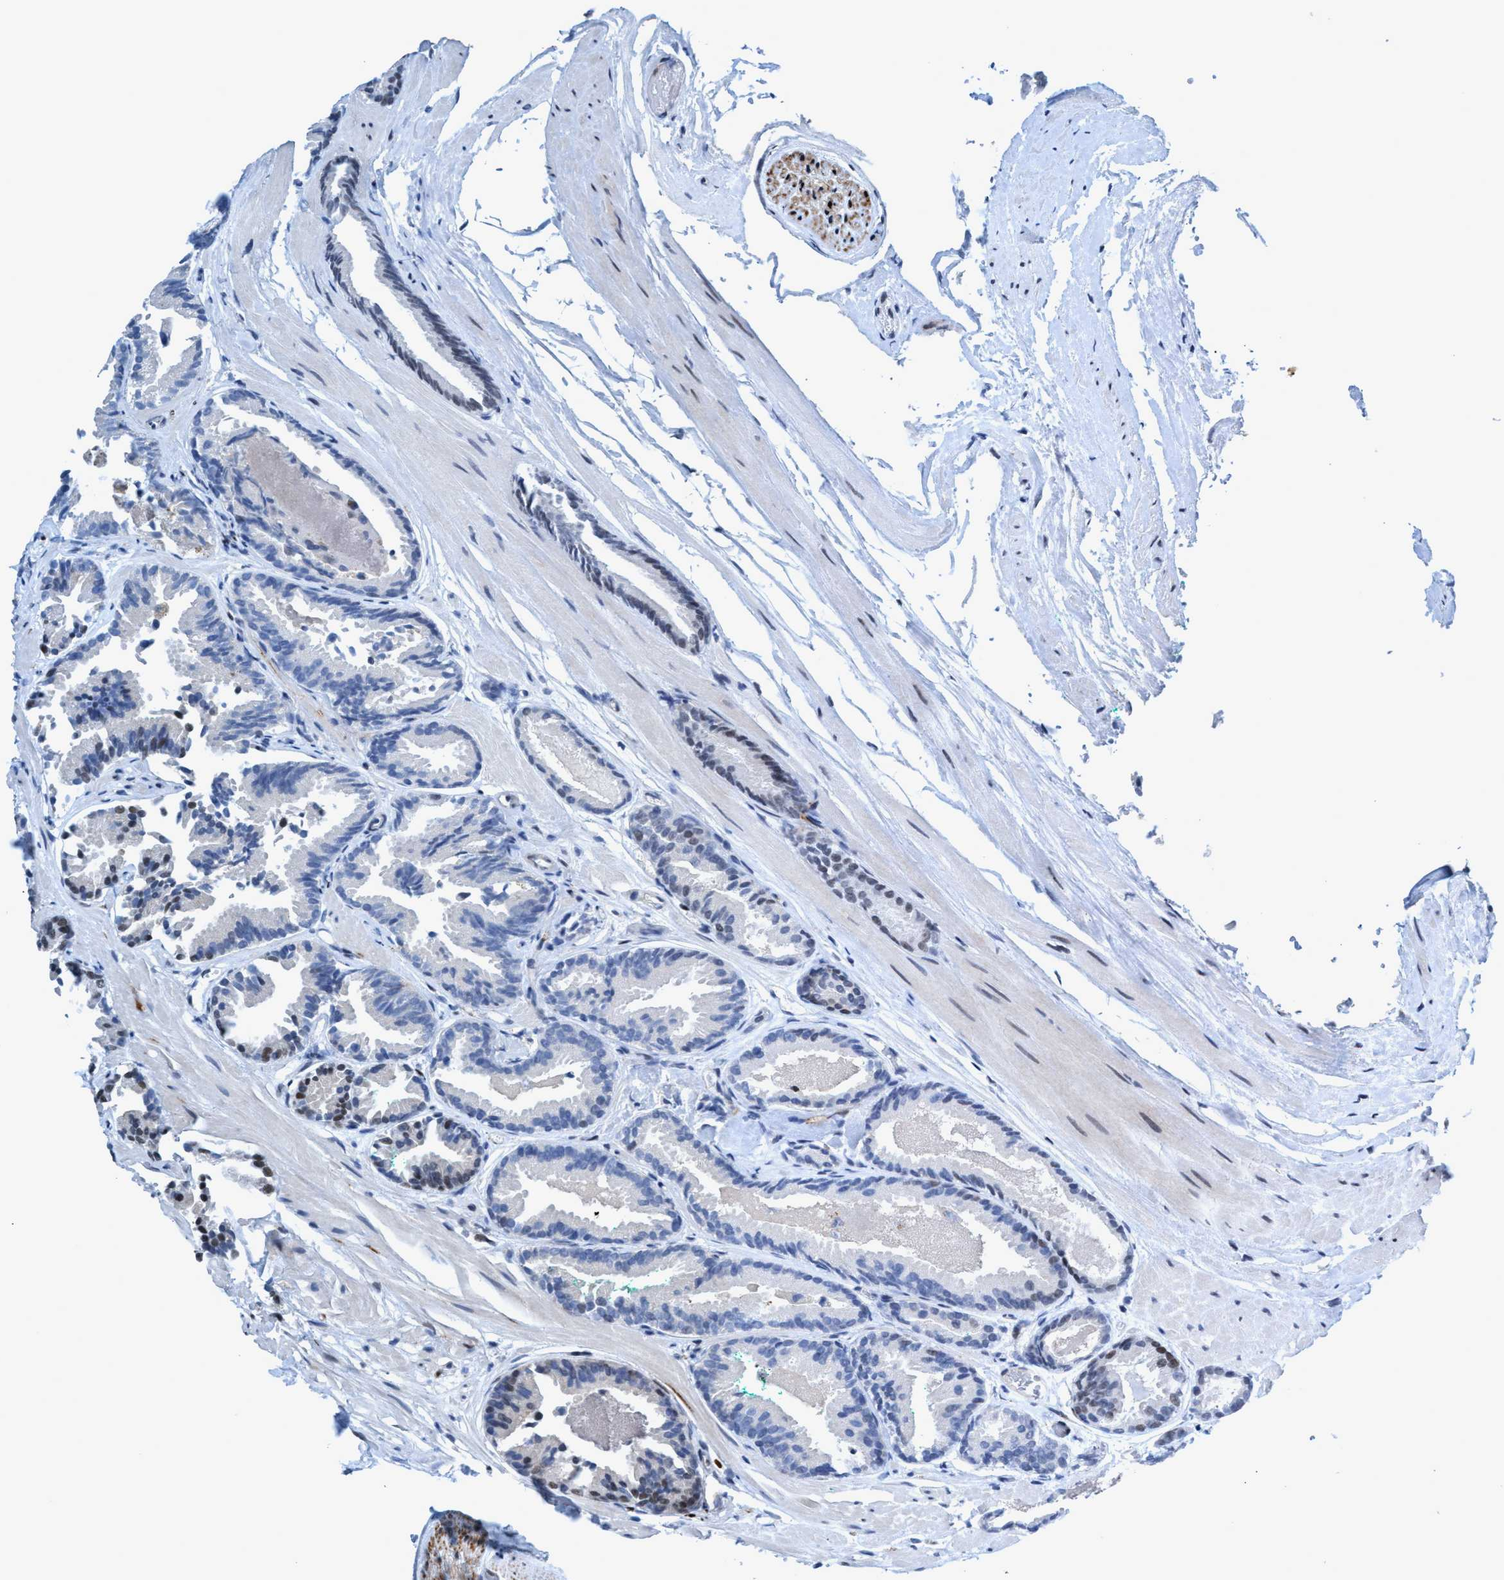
{"staining": {"intensity": "moderate", "quantity": "<25%", "location": "nuclear"}, "tissue": "prostate cancer", "cell_type": "Tumor cells", "image_type": "cancer", "snomed": [{"axis": "morphology", "description": "Adenocarcinoma, Low grade"}, {"axis": "topography", "description": "Prostate"}], "caption": "Immunohistochemistry (IHC) micrograph of human prostate low-grade adenocarcinoma stained for a protein (brown), which exhibits low levels of moderate nuclear expression in about <25% of tumor cells.", "gene": "CWC27", "patient": {"sex": "male", "age": 51}}